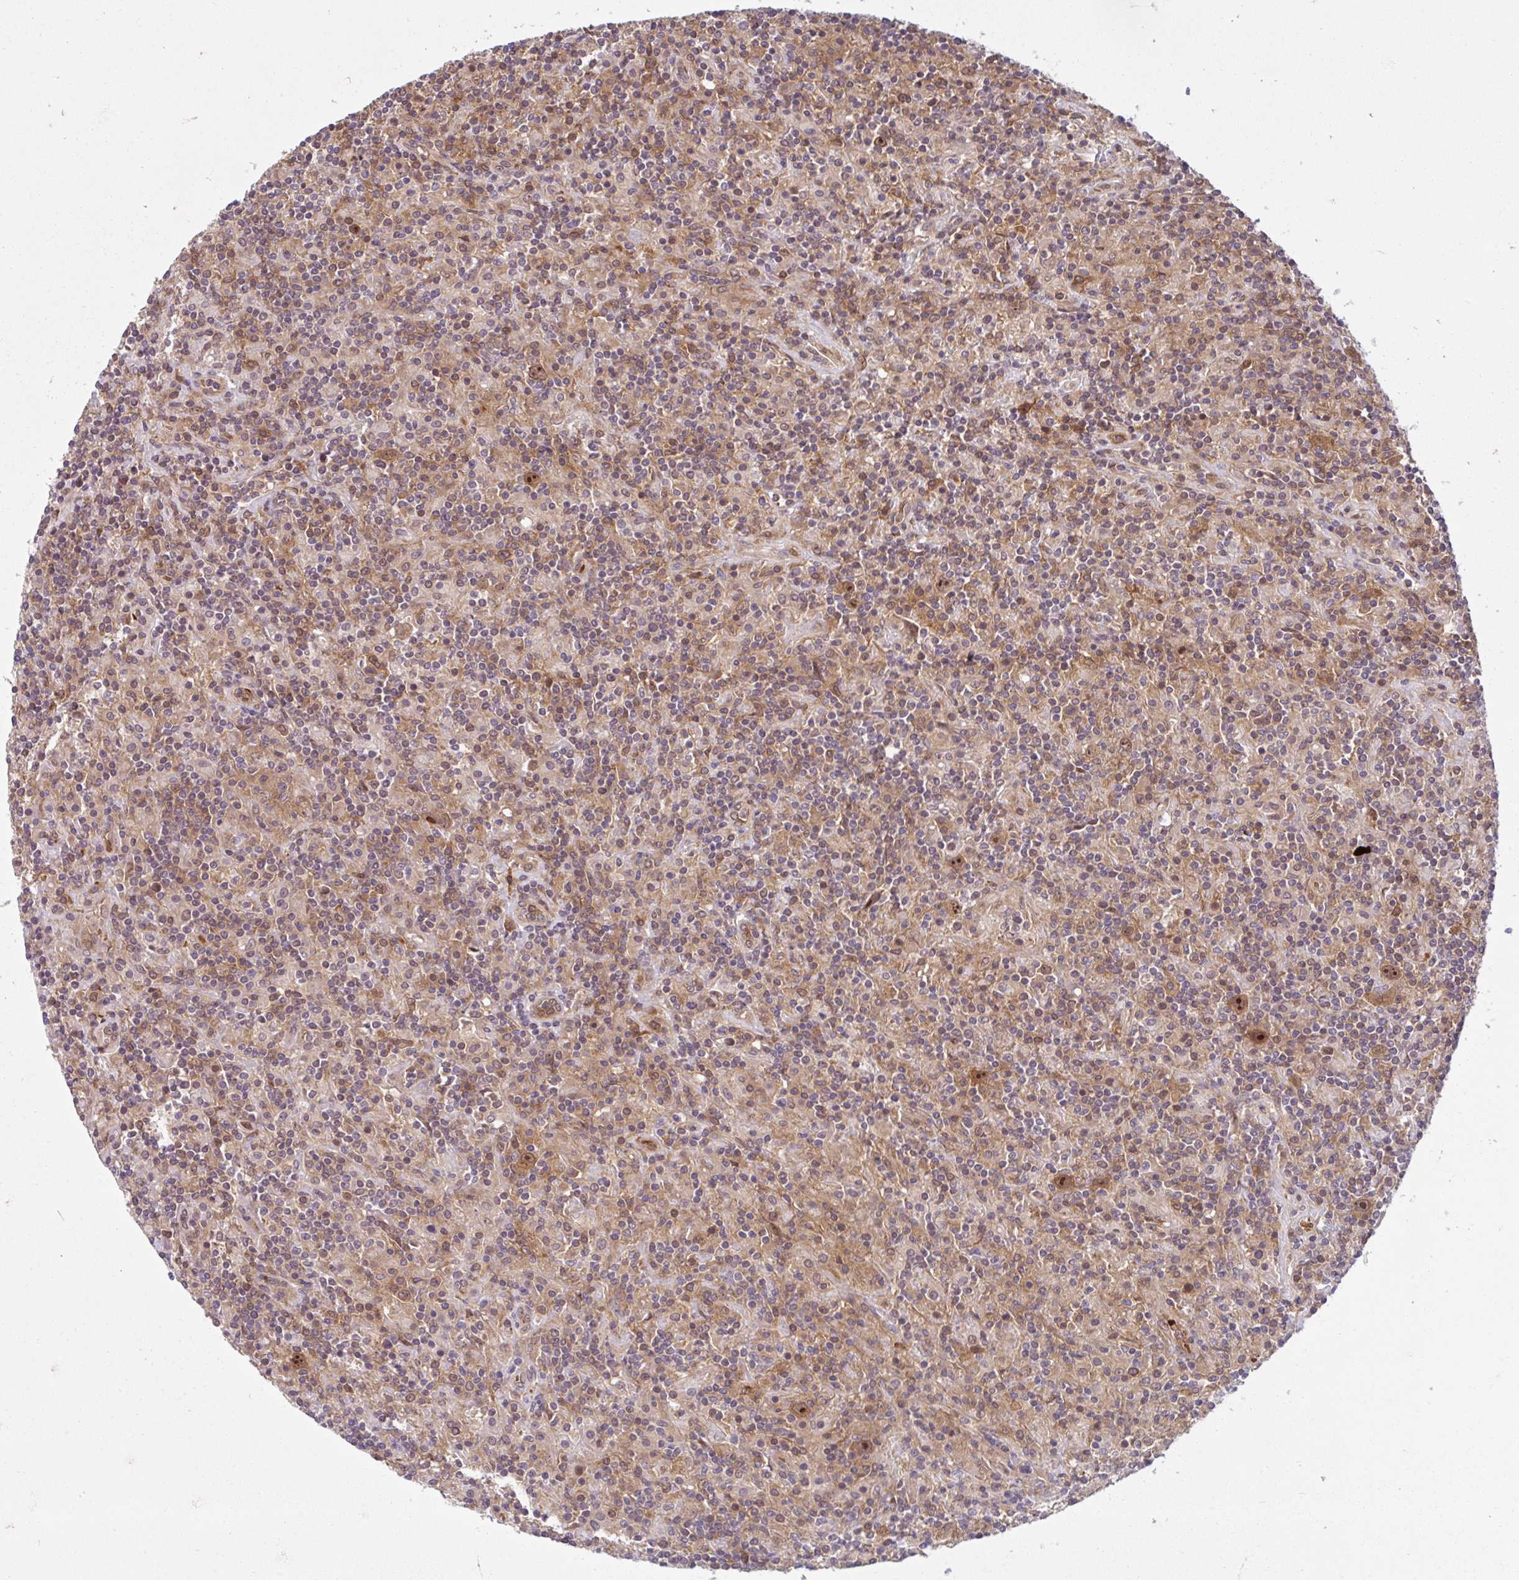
{"staining": {"intensity": "strong", "quantity": ">75%", "location": "cytoplasmic/membranous,nuclear"}, "tissue": "lymphoma", "cell_type": "Tumor cells", "image_type": "cancer", "snomed": [{"axis": "morphology", "description": "Hodgkin's disease, NOS"}, {"axis": "topography", "description": "Lymph node"}], "caption": "Immunohistochemical staining of human lymphoma displays high levels of strong cytoplasmic/membranous and nuclear protein positivity in about >75% of tumor cells. Using DAB (3,3'-diaminobenzidine) (brown) and hematoxylin (blue) stains, captured at high magnification using brightfield microscopy.", "gene": "HMBS", "patient": {"sex": "male", "age": 70}}